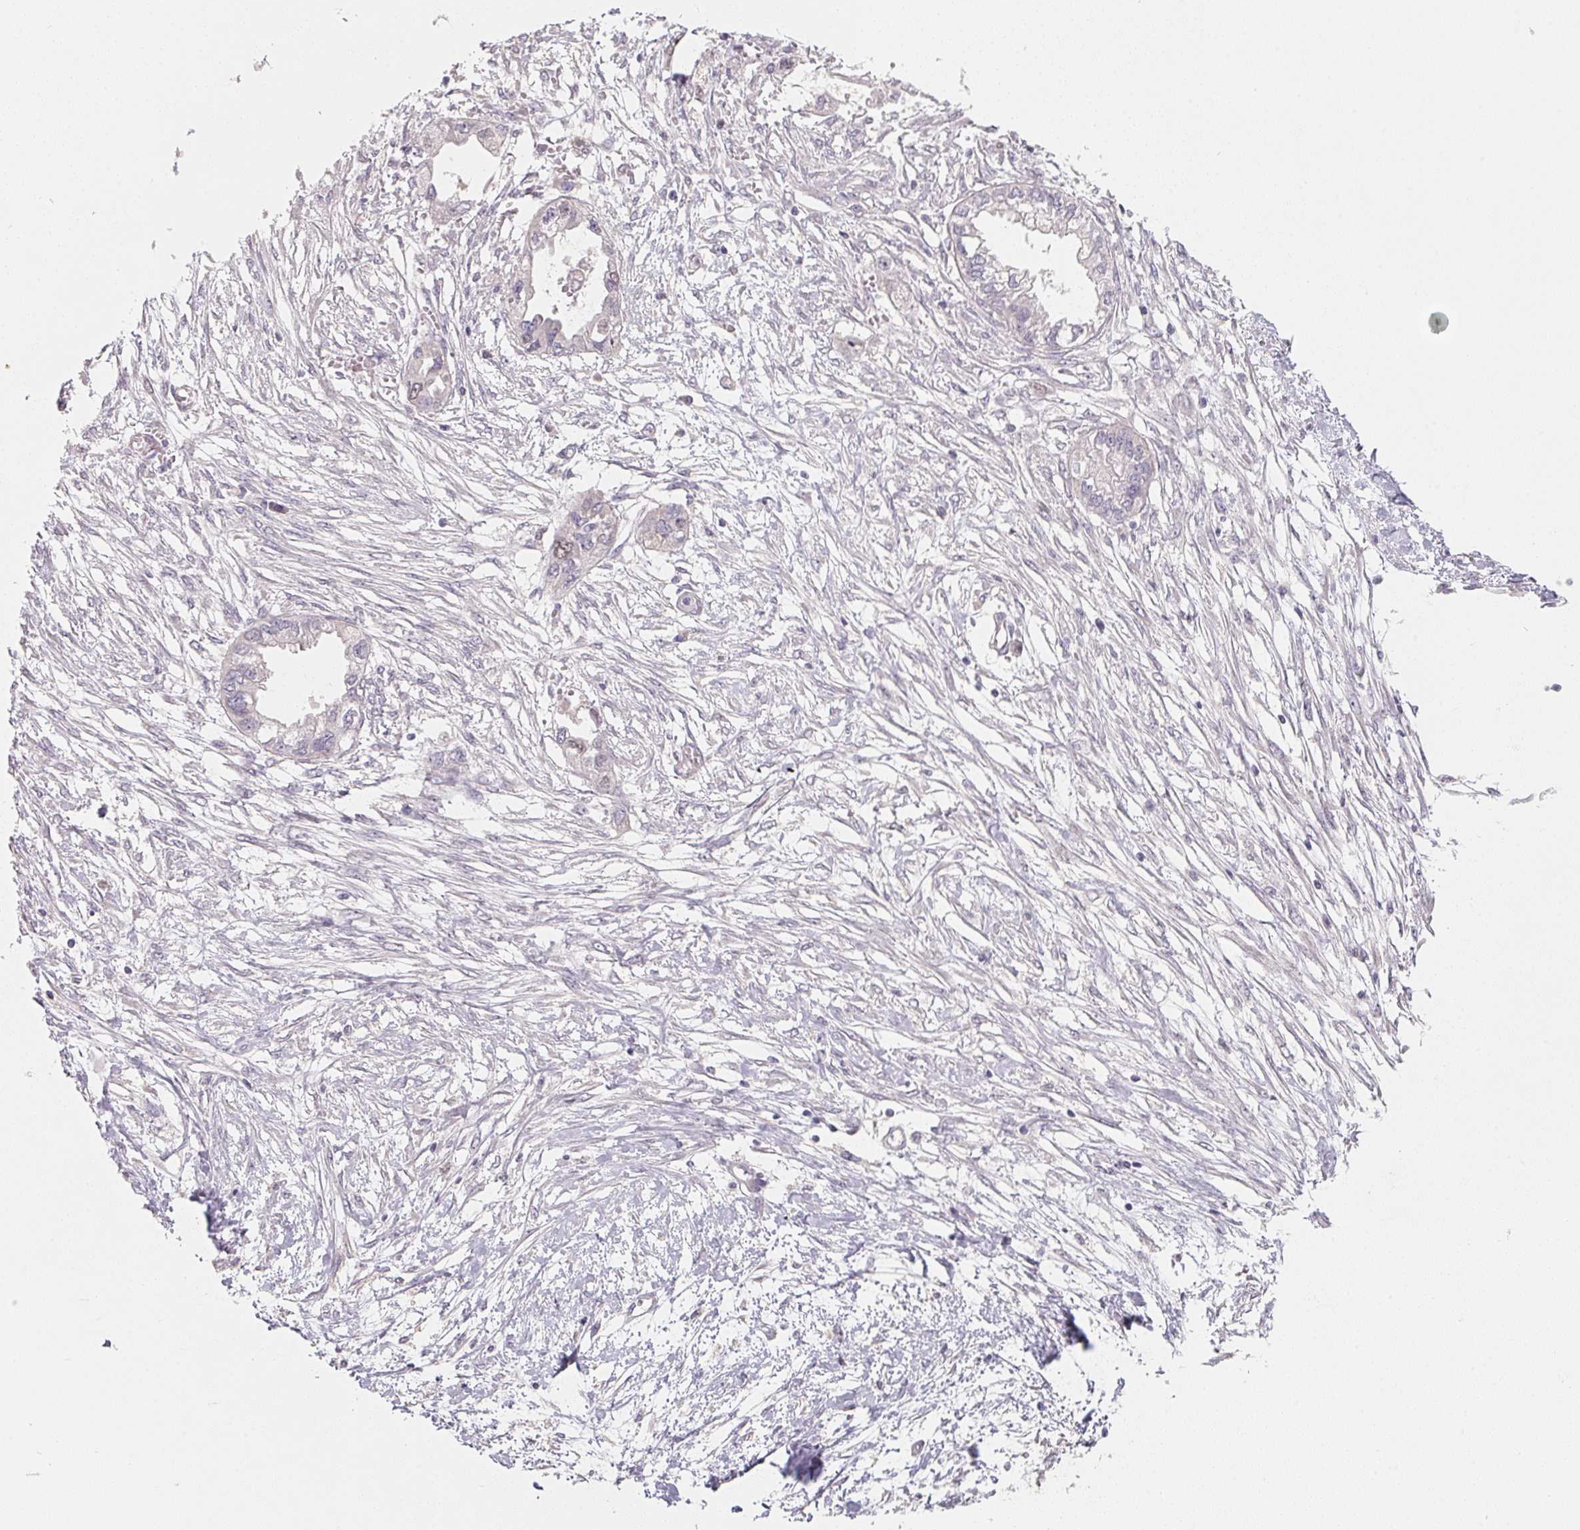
{"staining": {"intensity": "negative", "quantity": "none", "location": "none"}, "tissue": "endometrial cancer", "cell_type": "Tumor cells", "image_type": "cancer", "snomed": [{"axis": "morphology", "description": "Adenocarcinoma, NOS"}, {"axis": "morphology", "description": "Adenocarcinoma, metastatic, NOS"}, {"axis": "topography", "description": "Adipose tissue"}, {"axis": "topography", "description": "Endometrium"}], "caption": "The micrograph displays no significant staining in tumor cells of endometrial cancer (metastatic adenocarcinoma).", "gene": "KIFC1", "patient": {"sex": "female", "age": 67}}